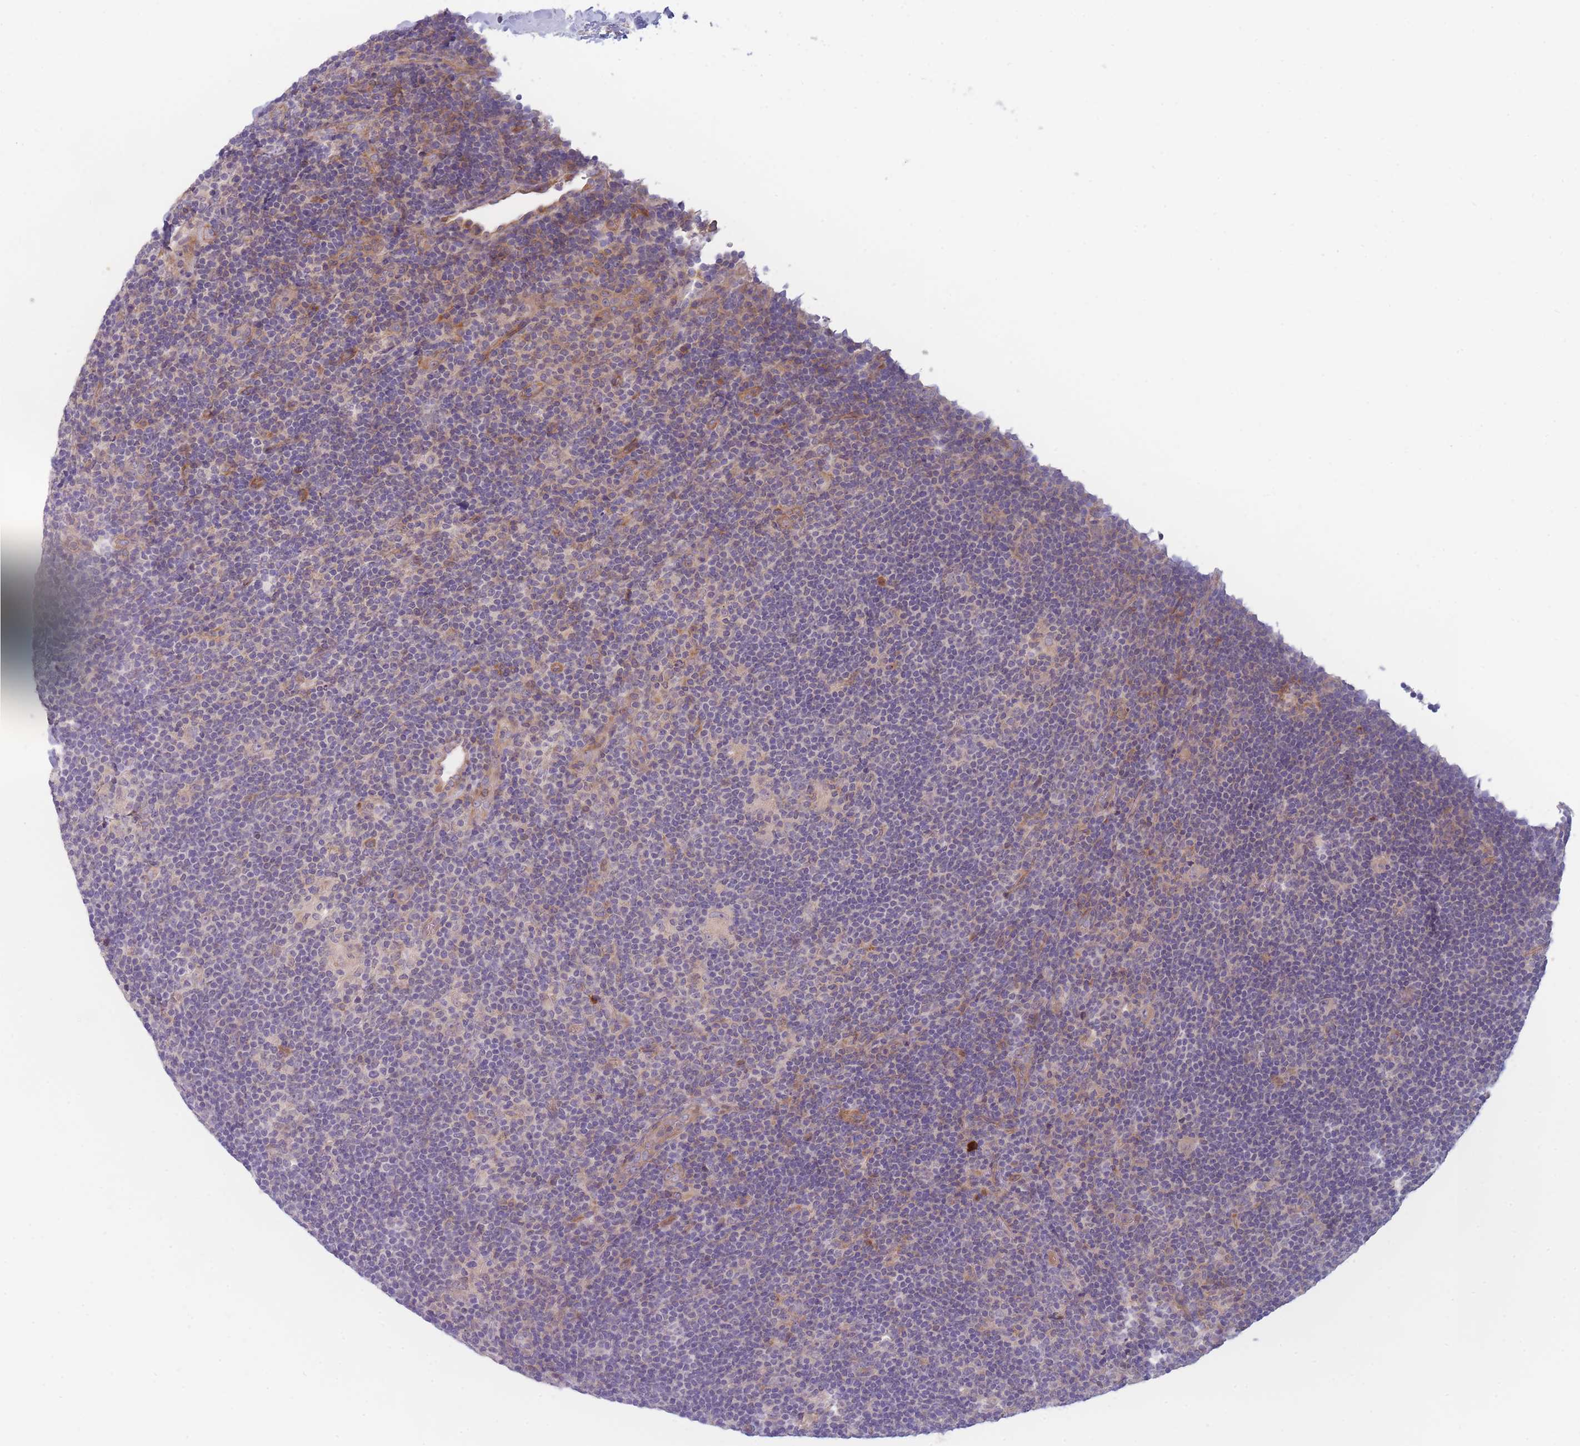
{"staining": {"intensity": "negative", "quantity": "none", "location": "none"}, "tissue": "lymphoma", "cell_type": "Tumor cells", "image_type": "cancer", "snomed": [{"axis": "morphology", "description": "Hodgkin's disease, NOS"}, {"axis": "topography", "description": "Lymph node"}], "caption": "A high-resolution histopathology image shows immunohistochemistry staining of Hodgkin's disease, which reveals no significant staining in tumor cells.", "gene": "WDR93", "patient": {"sex": "female", "age": 57}}